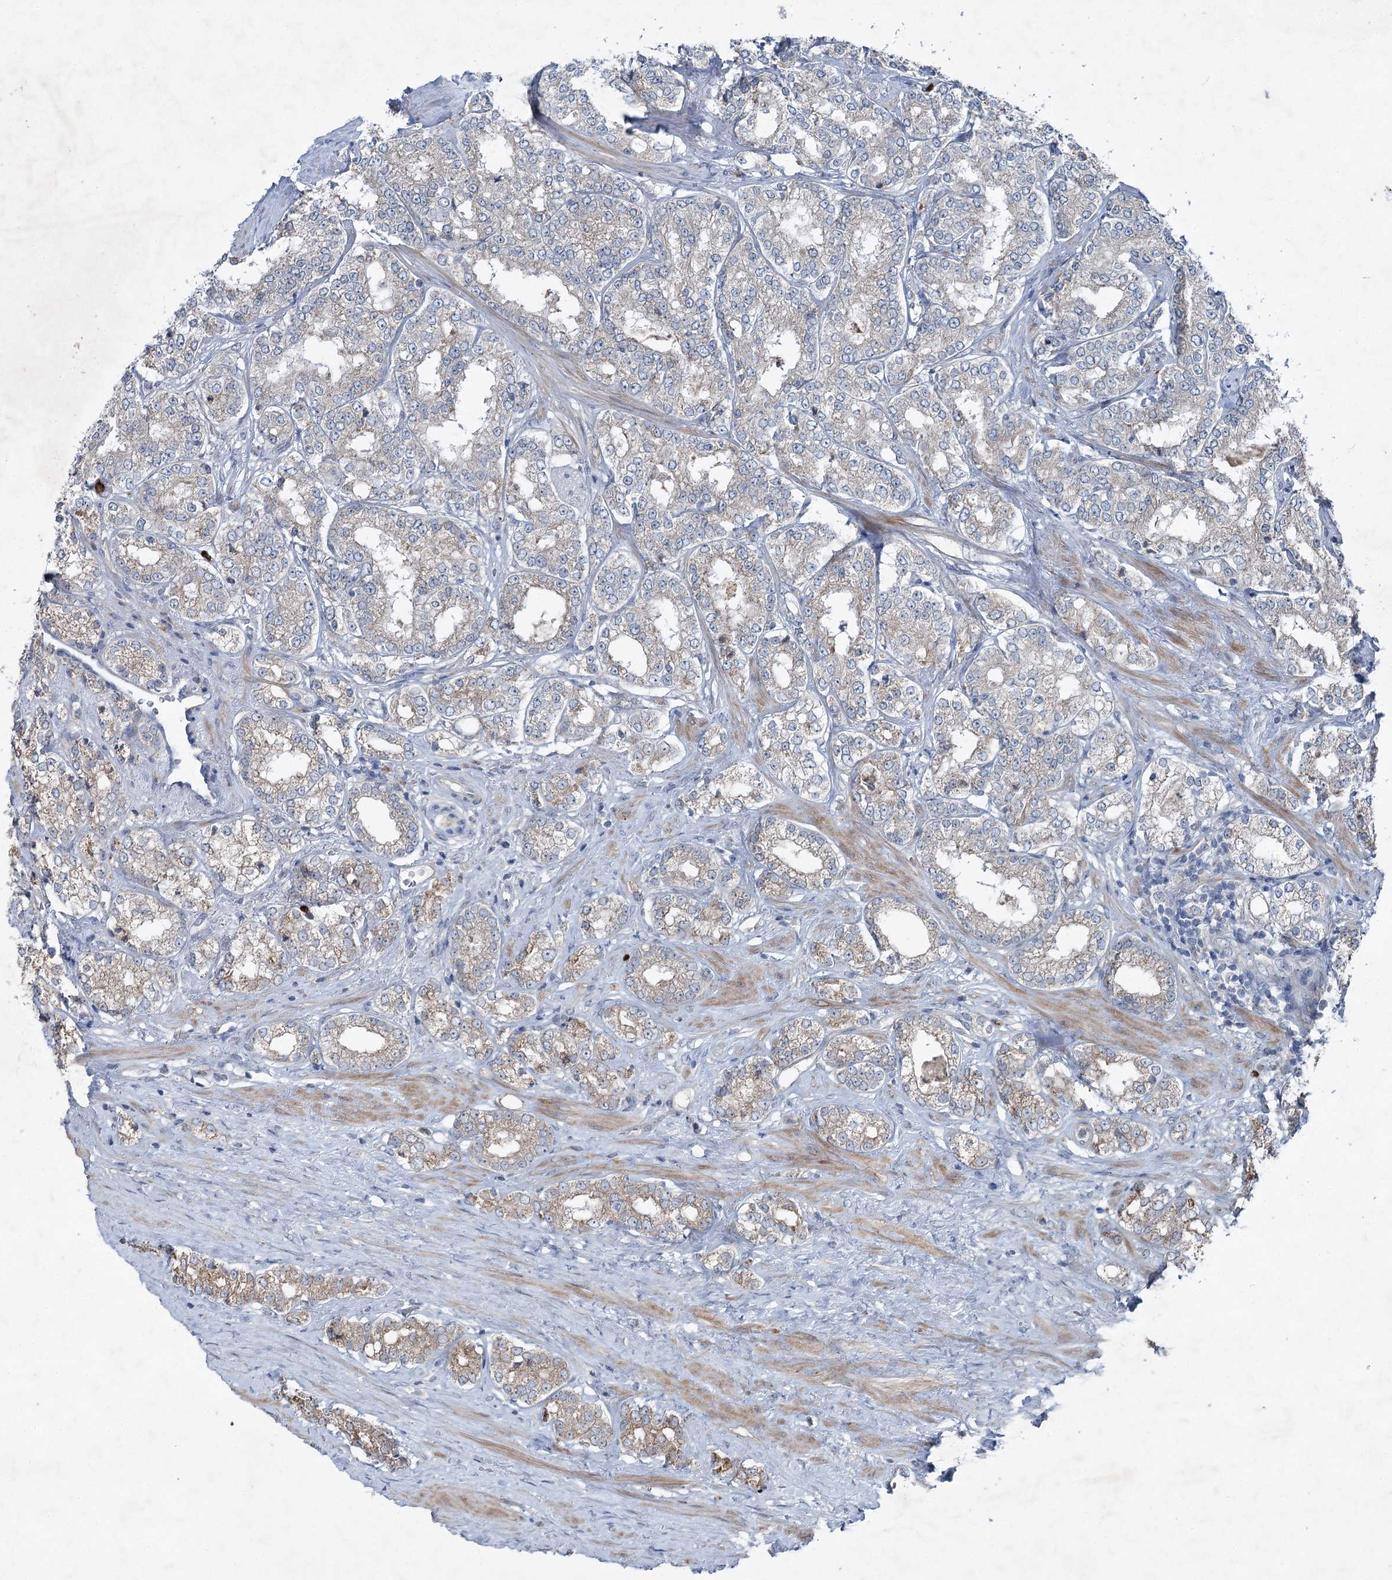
{"staining": {"intensity": "weak", "quantity": "<25%", "location": "cytoplasmic/membranous"}, "tissue": "prostate cancer", "cell_type": "Tumor cells", "image_type": "cancer", "snomed": [{"axis": "morphology", "description": "Normal tissue, NOS"}, {"axis": "morphology", "description": "Adenocarcinoma, High grade"}, {"axis": "topography", "description": "Prostate"}], "caption": "Immunohistochemistry histopathology image of prostate cancer stained for a protein (brown), which shows no positivity in tumor cells.", "gene": "PLA2G12A", "patient": {"sex": "male", "age": 83}}